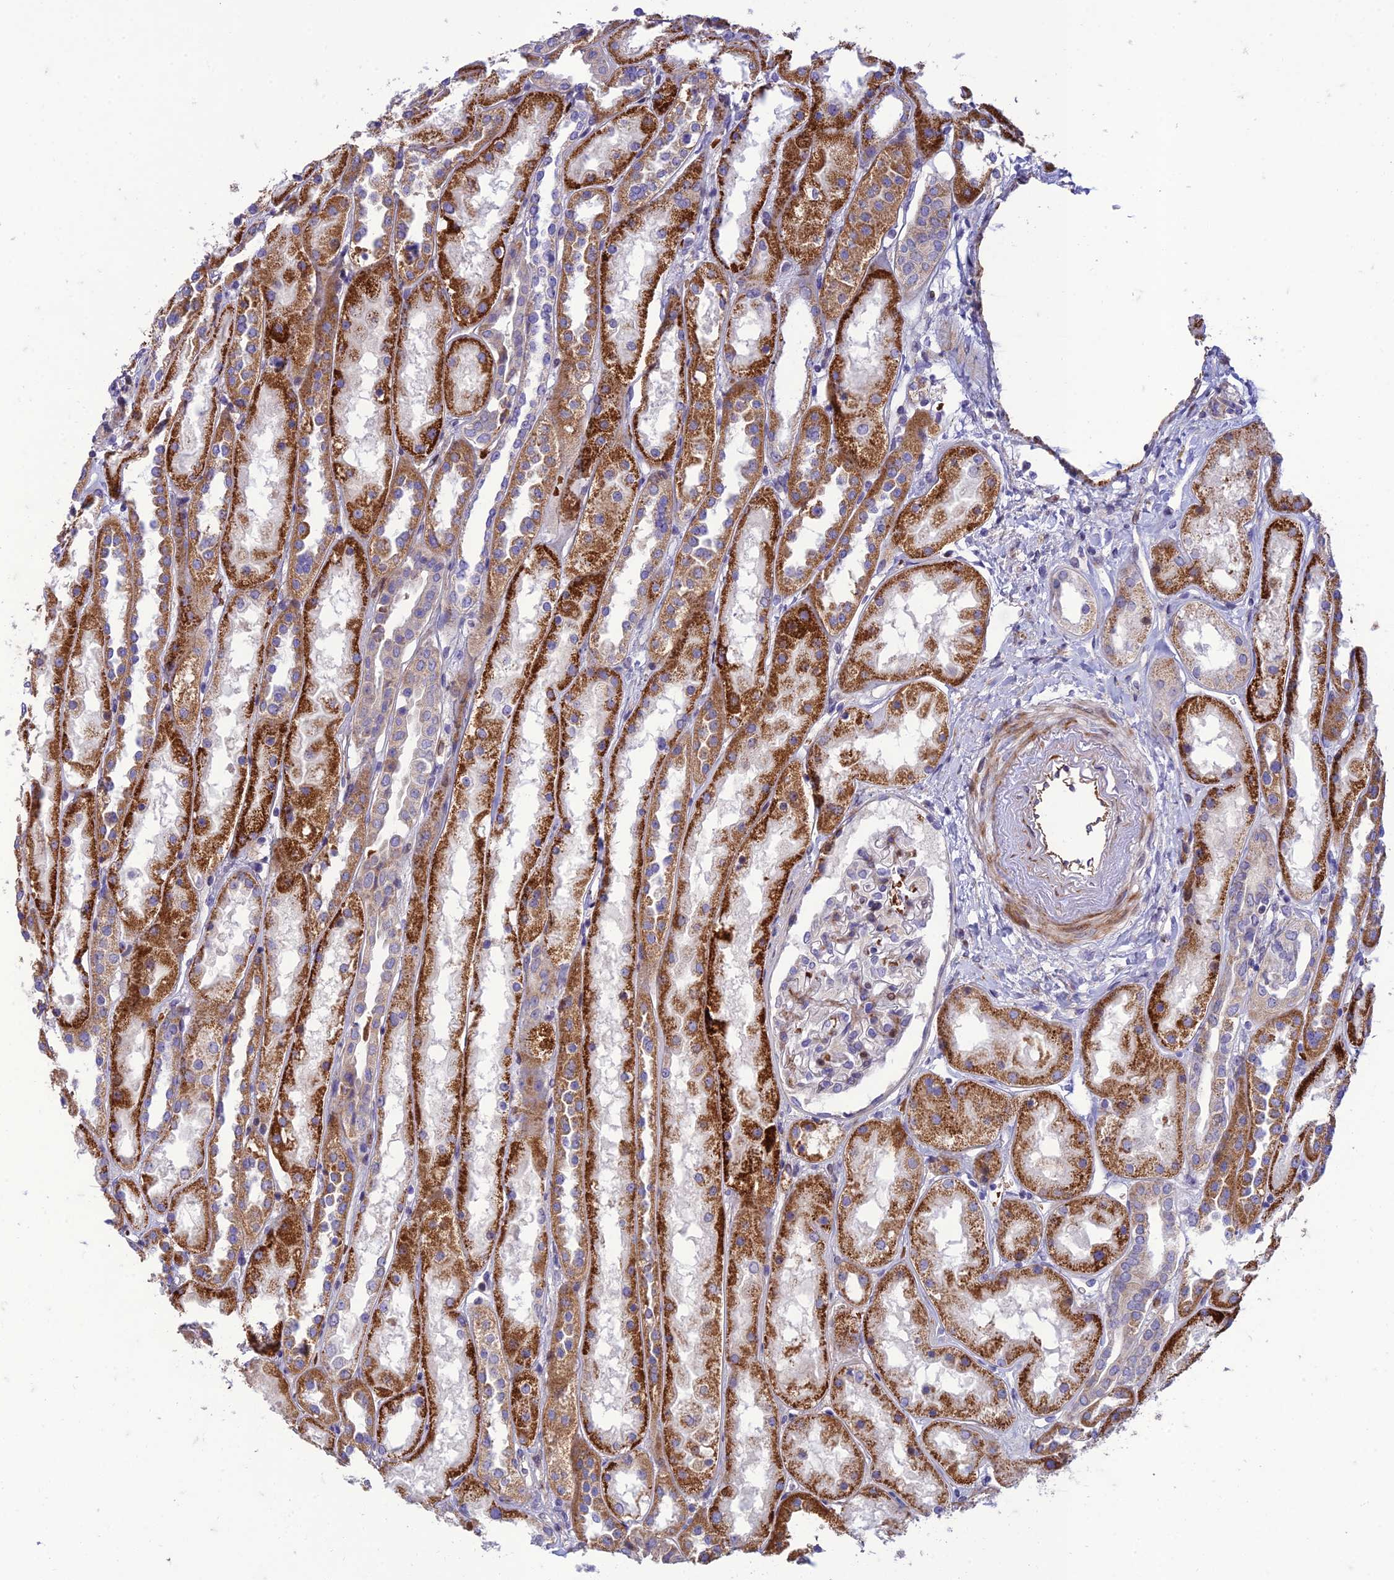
{"staining": {"intensity": "moderate", "quantity": "<25%", "location": "cytoplasmic/membranous"}, "tissue": "kidney", "cell_type": "Cells in glomeruli", "image_type": "normal", "snomed": [{"axis": "morphology", "description": "Normal tissue, NOS"}, {"axis": "topography", "description": "Kidney"}], "caption": "Brown immunohistochemical staining in normal human kidney exhibits moderate cytoplasmic/membranous staining in about <25% of cells in glomeruli.", "gene": "SEL1L3", "patient": {"sex": "male", "age": 70}}